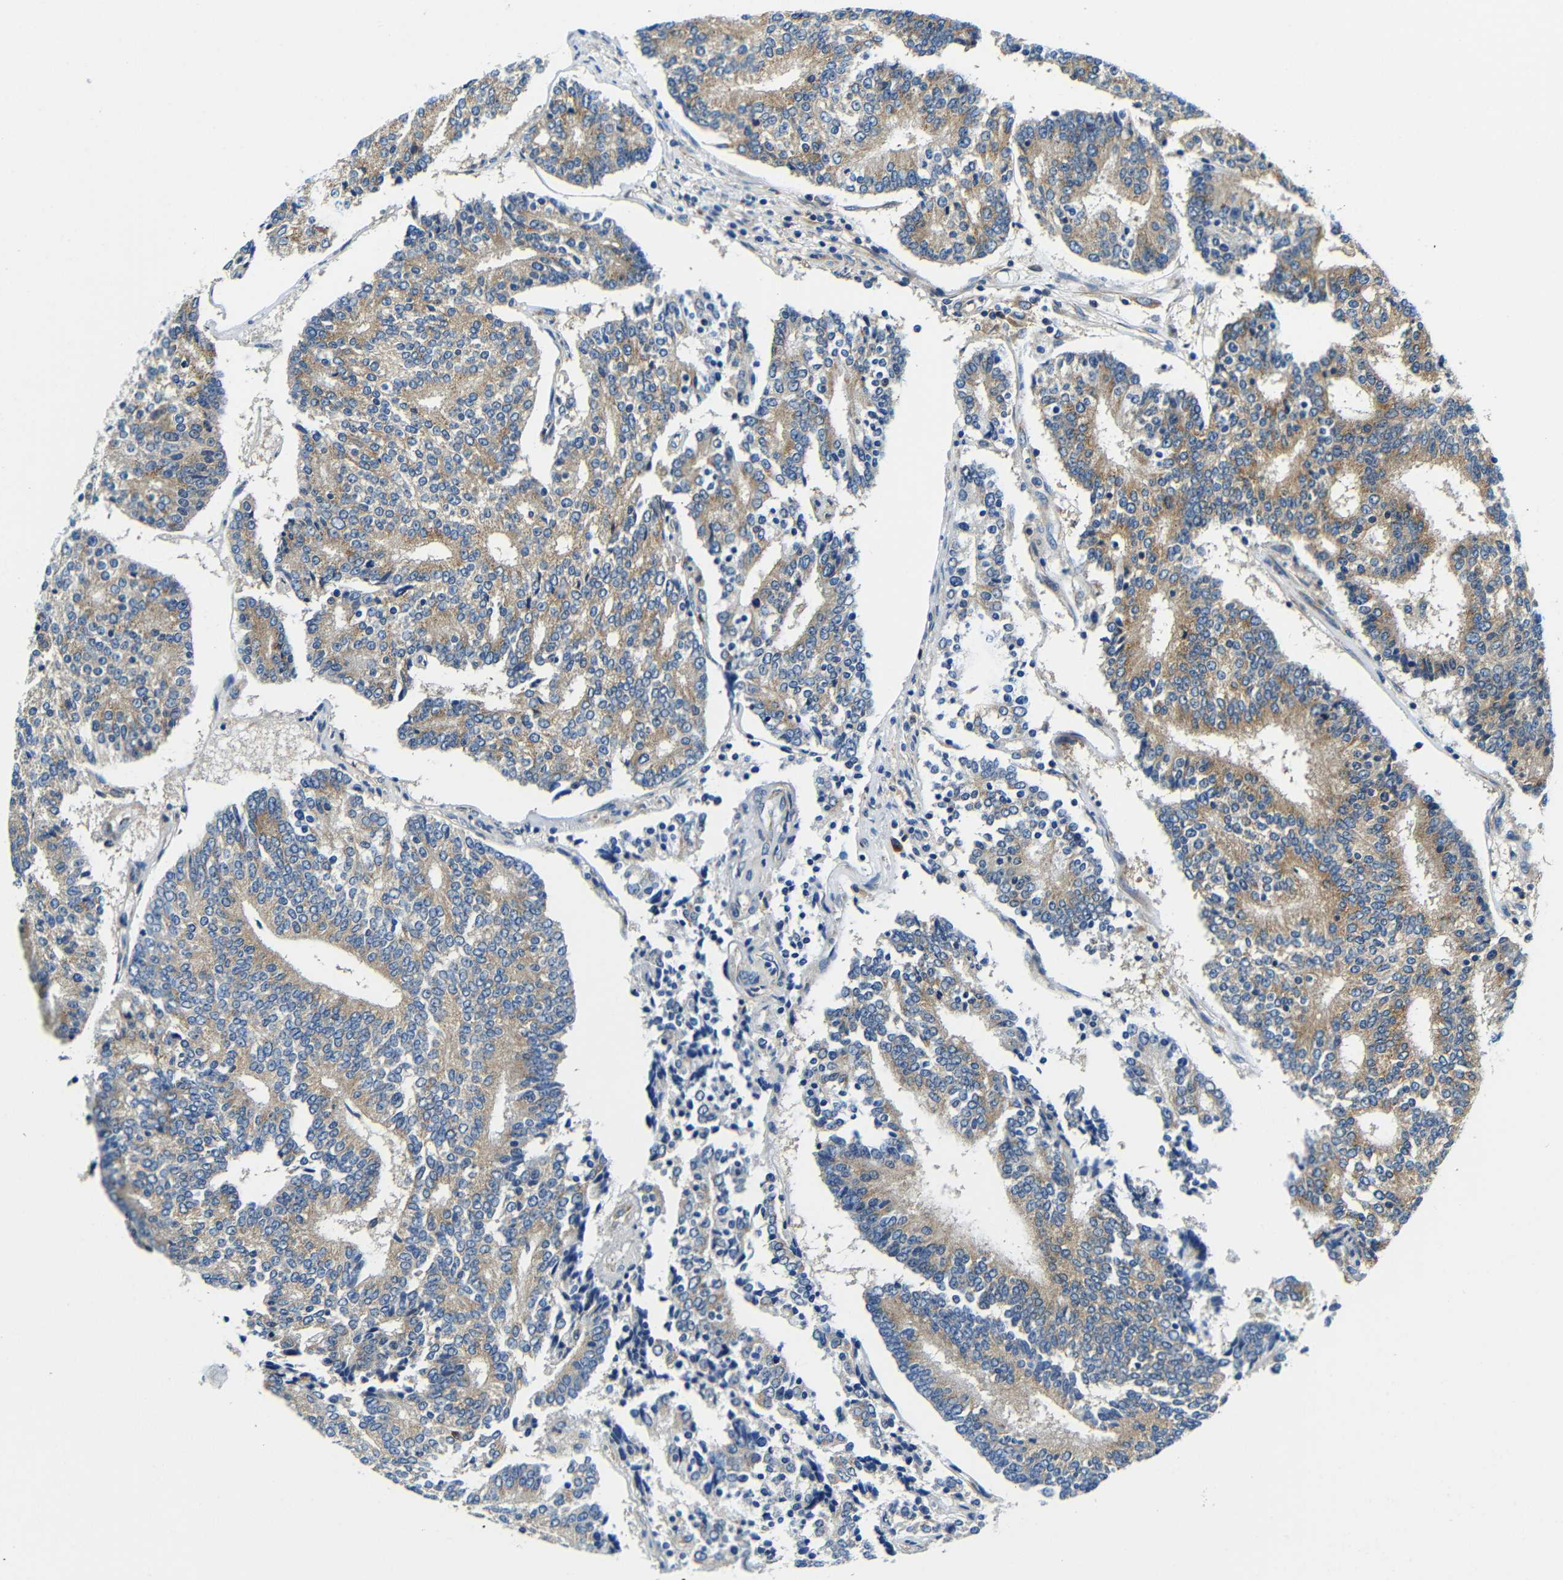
{"staining": {"intensity": "moderate", "quantity": ">75%", "location": "cytoplasmic/membranous"}, "tissue": "prostate cancer", "cell_type": "Tumor cells", "image_type": "cancer", "snomed": [{"axis": "morphology", "description": "Normal tissue, NOS"}, {"axis": "morphology", "description": "Adenocarcinoma, High grade"}, {"axis": "topography", "description": "Prostate"}, {"axis": "topography", "description": "Seminal veicle"}], "caption": "A photomicrograph of human prostate cancer stained for a protein displays moderate cytoplasmic/membranous brown staining in tumor cells.", "gene": "USO1", "patient": {"sex": "male", "age": 55}}